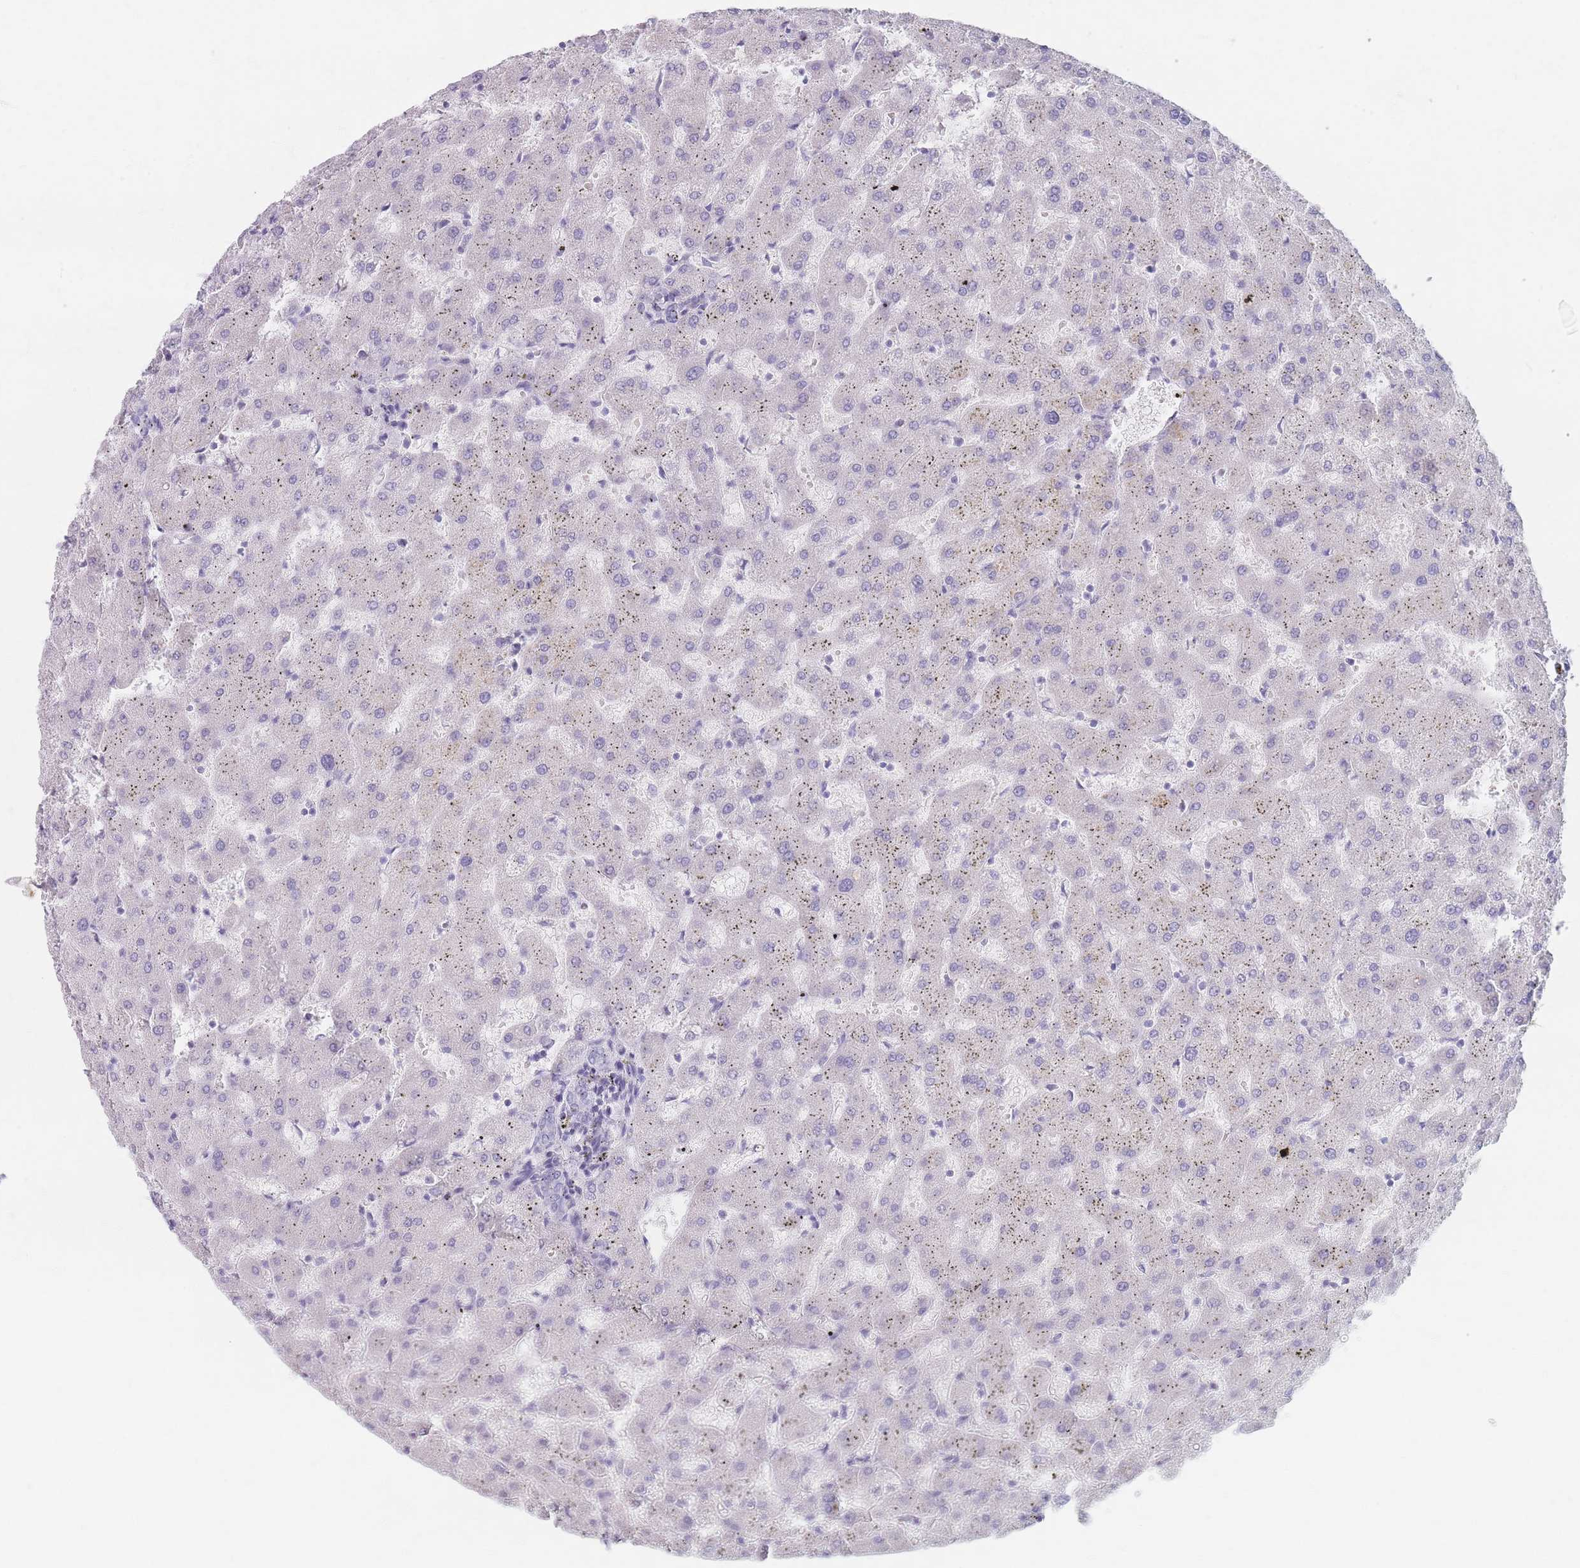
{"staining": {"intensity": "negative", "quantity": "none", "location": "none"}, "tissue": "liver", "cell_type": "Cholangiocytes", "image_type": "normal", "snomed": [{"axis": "morphology", "description": "Normal tissue, NOS"}, {"axis": "topography", "description": "Liver"}], "caption": "Human liver stained for a protein using immunohistochemistry displays no positivity in cholangiocytes.", "gene": "PIGM", "patient": {"sex": "female", "age": 63}}